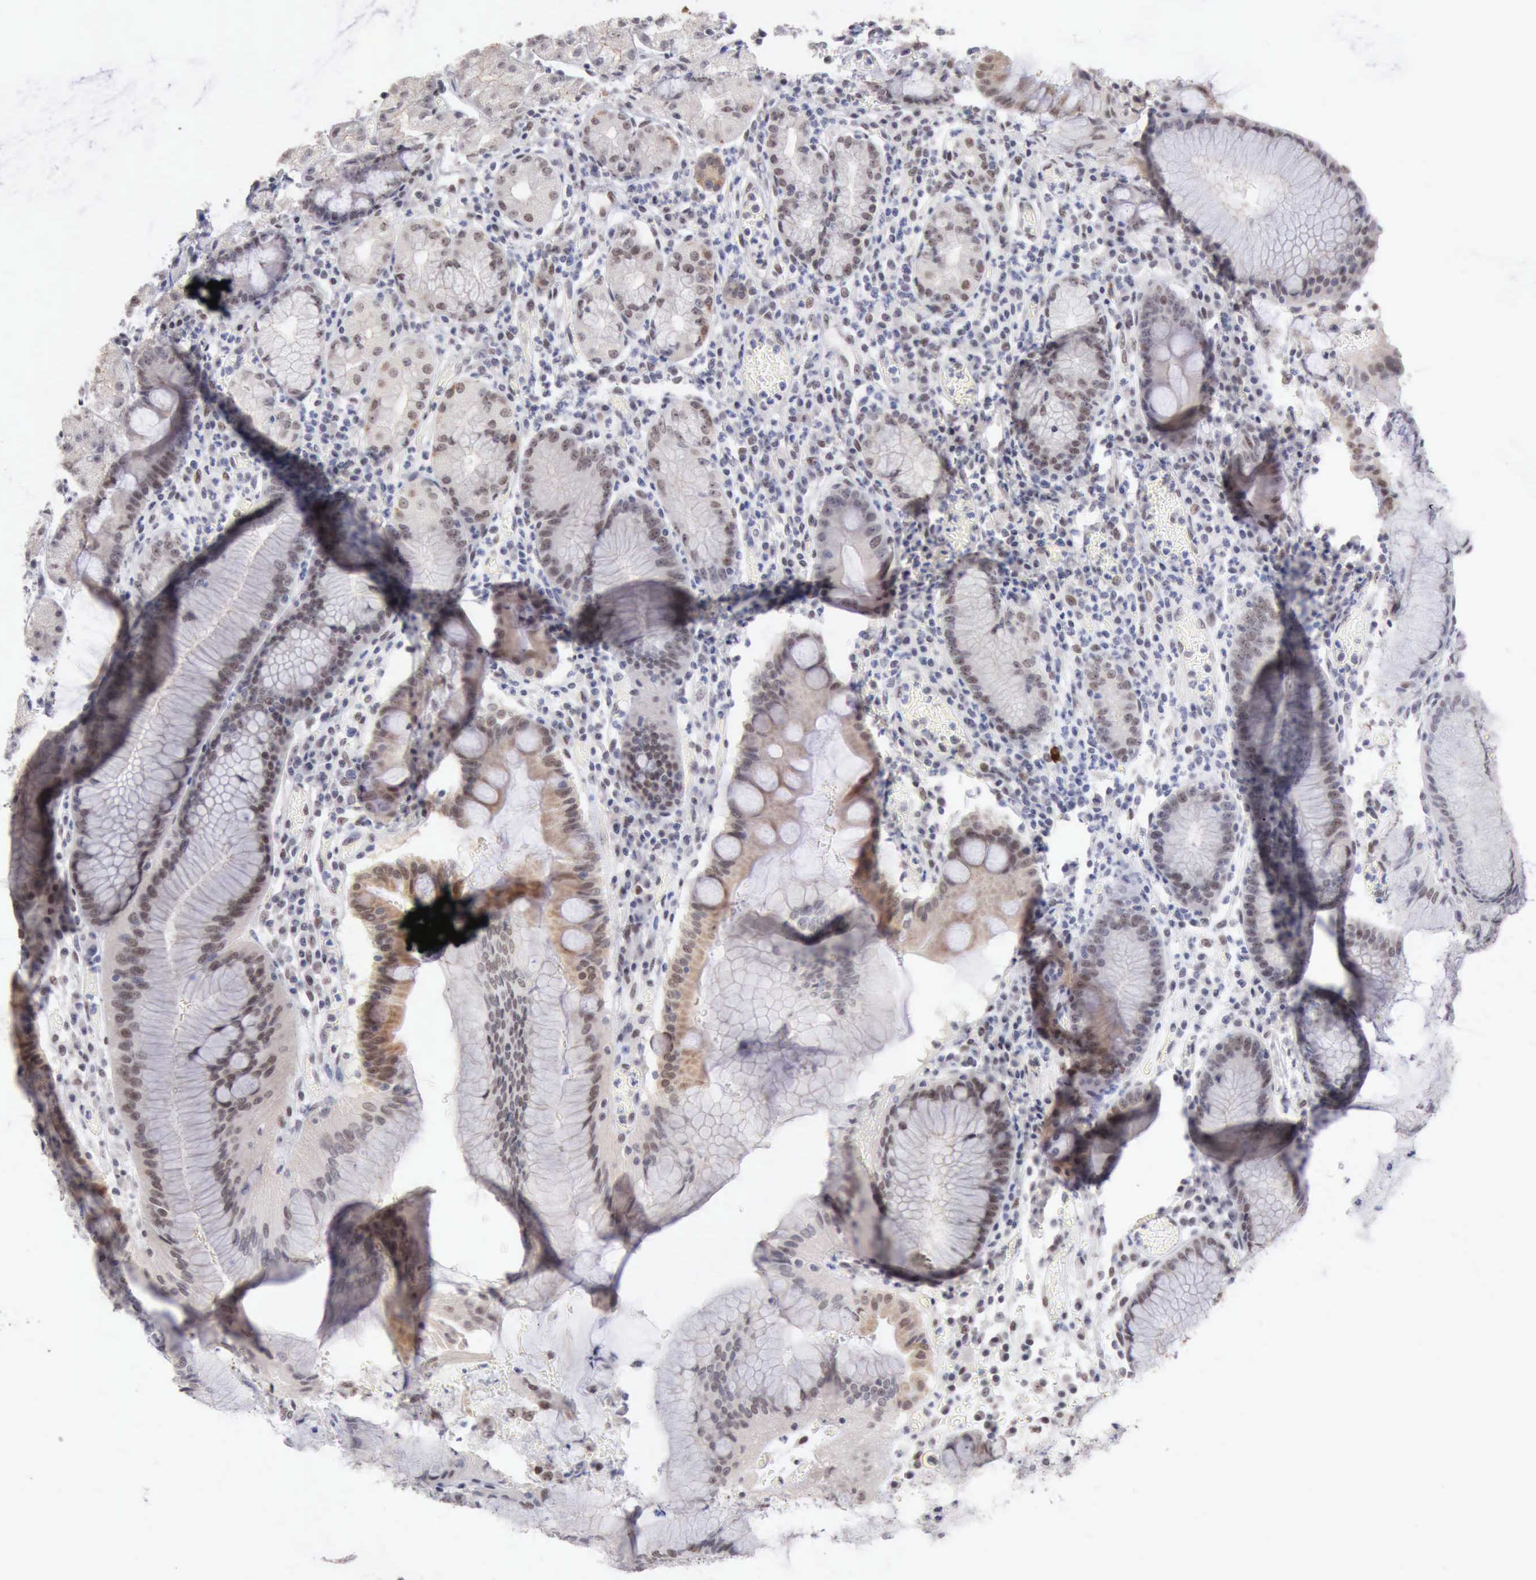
{"staining": {"intensity": "weak", "quantity": "<25%", "location": "nuclear"}, "tissue": "stomach", "cell_type": "Glandular cells", "image_type": "normal", "snomed": [{"axis": "morphology", "description": "Normal tissue, NOS"}, {"axis": "topography", "description": "Stomach, lower"}], "caption": "IHC histopathology image of normal stomach: stomach stained with DAB reveals no significant protein positivity in glandular cells. (Brightfield microscopy of DAB (3,3'-diaminobenzidine) IHC at high magnification).", "gene": "TAF1", "patient": {"sex": "female", "age": 73}}